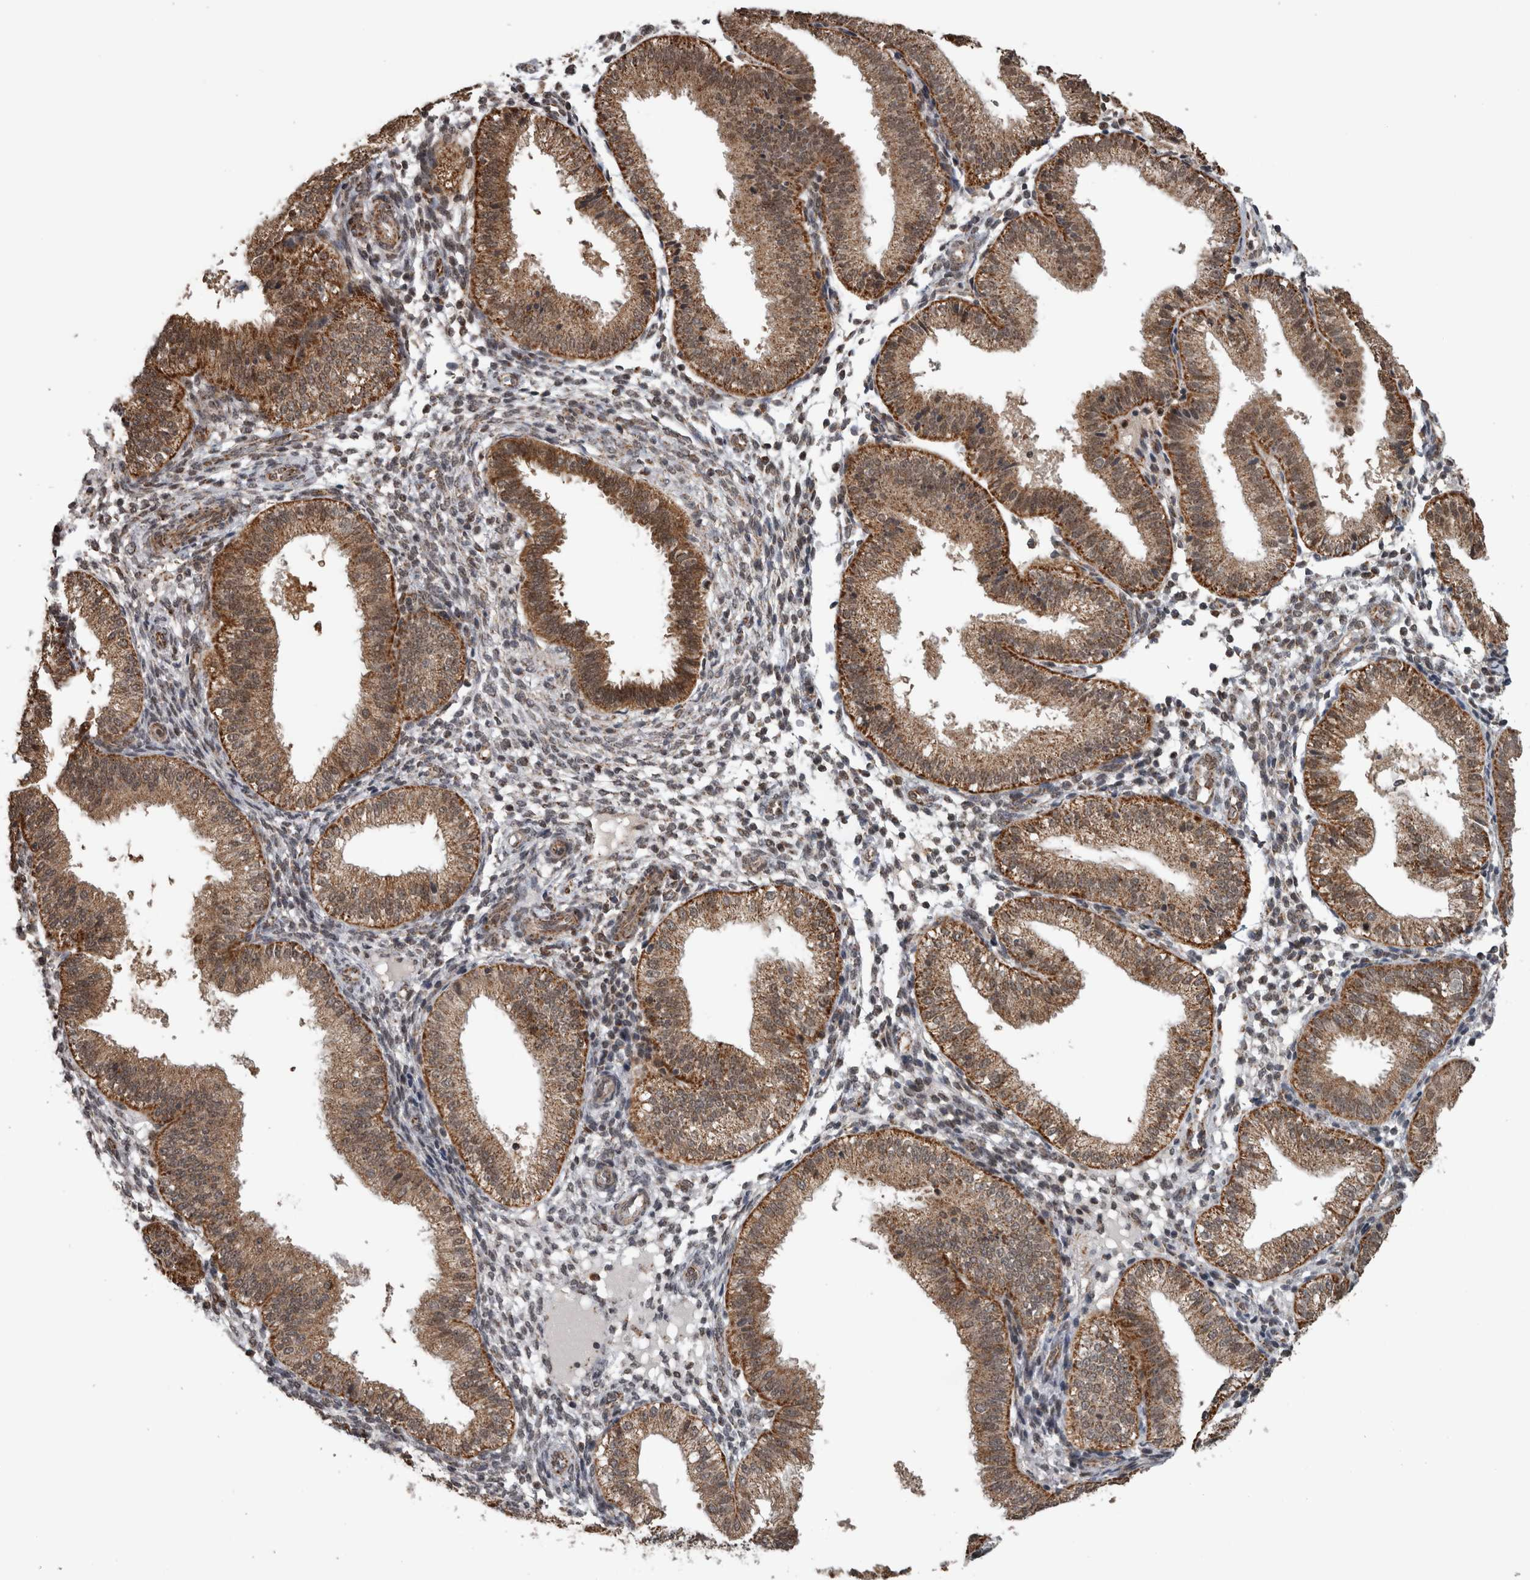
{"staining": {"intensity": "weak", "quantity": "<25%", "location": "cytoplasmic/membranous"}, "tissue": "endometrium", "cell_type": "Cells in endometrial stroma", "image_type": "normal", "snomed": [{"axis": "morphology", "description": "Normal tissue, NOS"}, {"axis": "topography", "description": "Endometrium"}], "caption": "High power microscopy photomicrograph of an IHC image of unremarkable endometrium, revealing no significant staining in cells in endometrial stroma. (DAB immunohistochemistry with hematoxylin counter stain).", "gene": "OR2K2", "patient": {"sex": "female", "age": 39}}